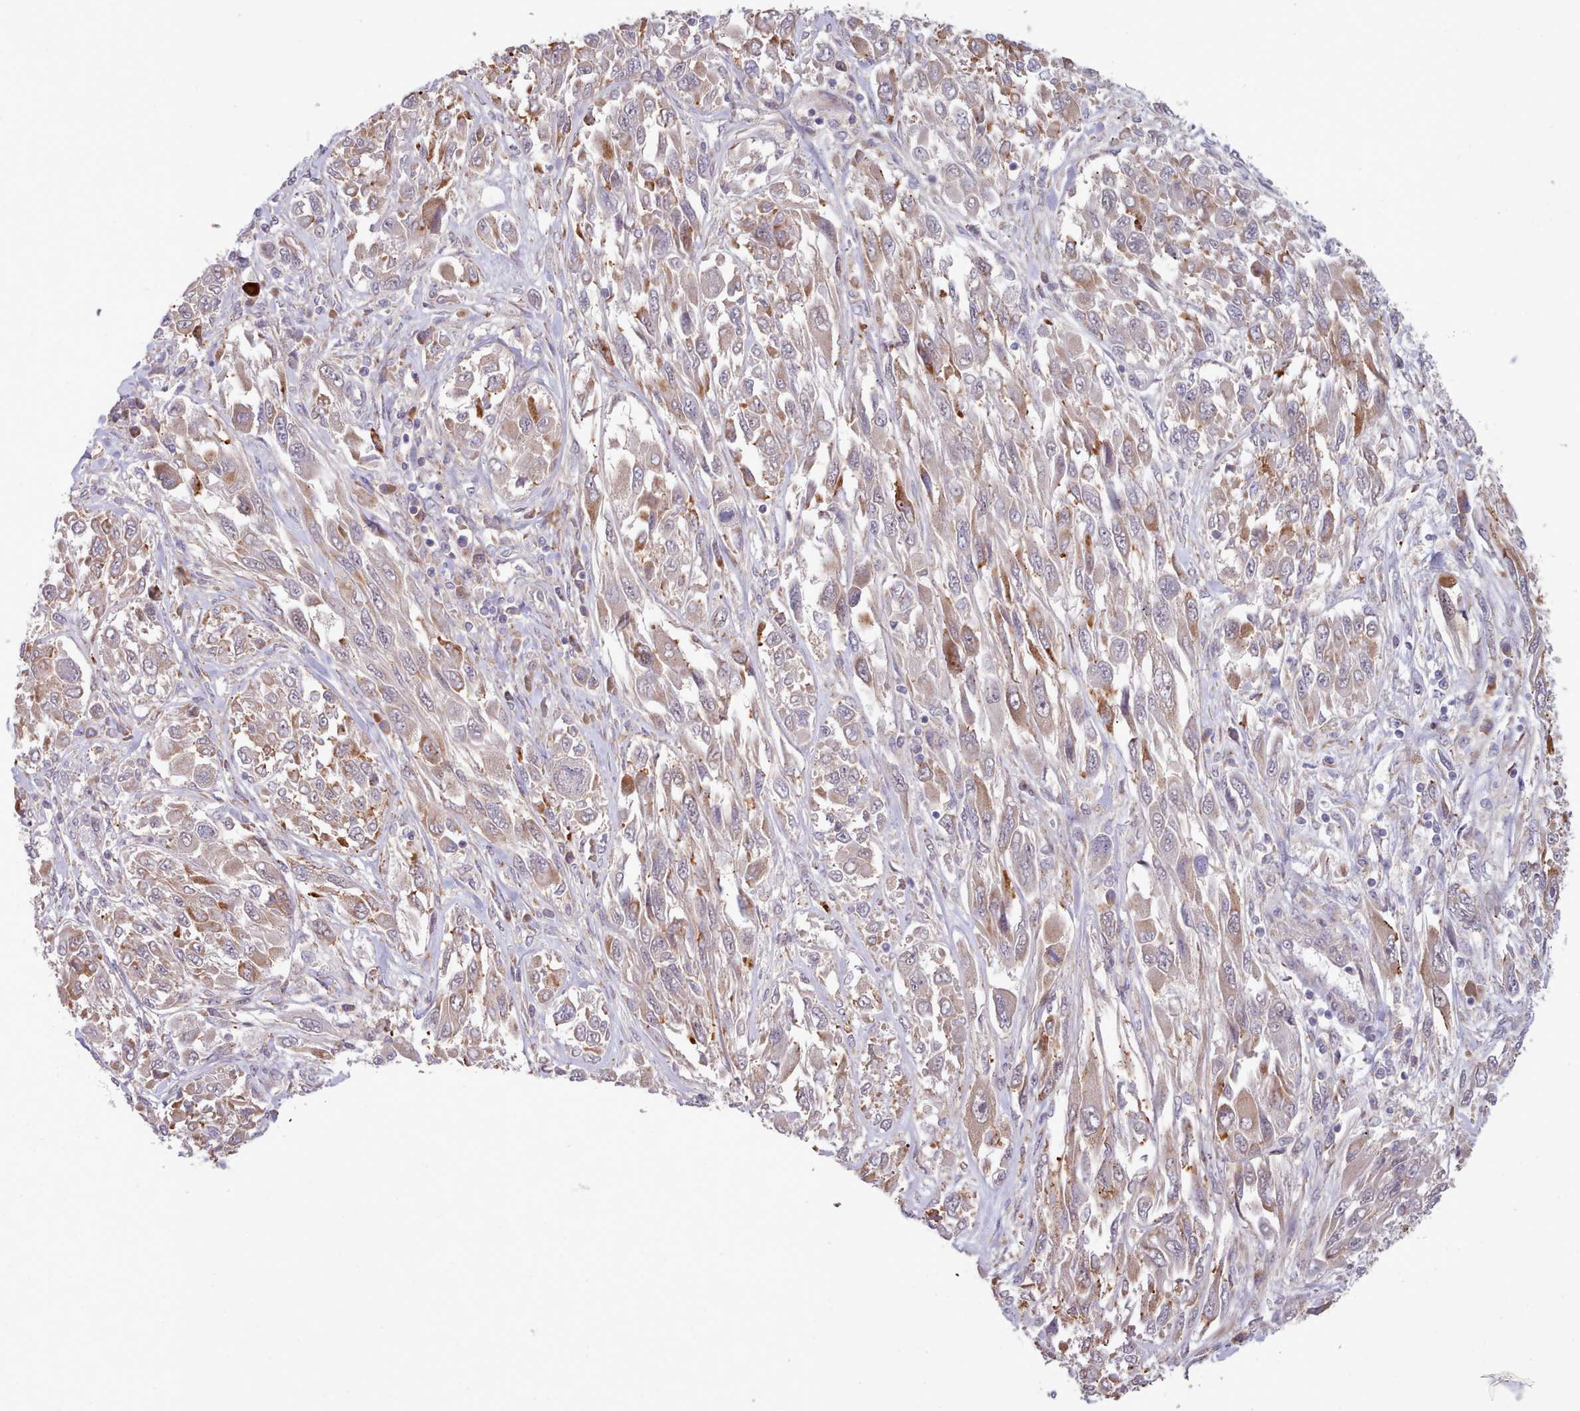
{"staining": {"intensity": "moderate", "quantity": "25%-75%", "location": "cytoplasmic/membranous"}, "tissue": "melanoma", "cell_type": "Tumor cells", "image_type": "cancer", "snomed": [{"axis": "morphology", "description": "Malignant melanoma, NOS"}, {"axis": "topography", "description": "Skin"}], "caption": "Protein staining of melanoma tissue shows moderate cytoplasmic/membranous expression in about 25%-75% of tumor cells.", "gene": "TRIM26", "patient": {"sex": "female", "age": 91}}